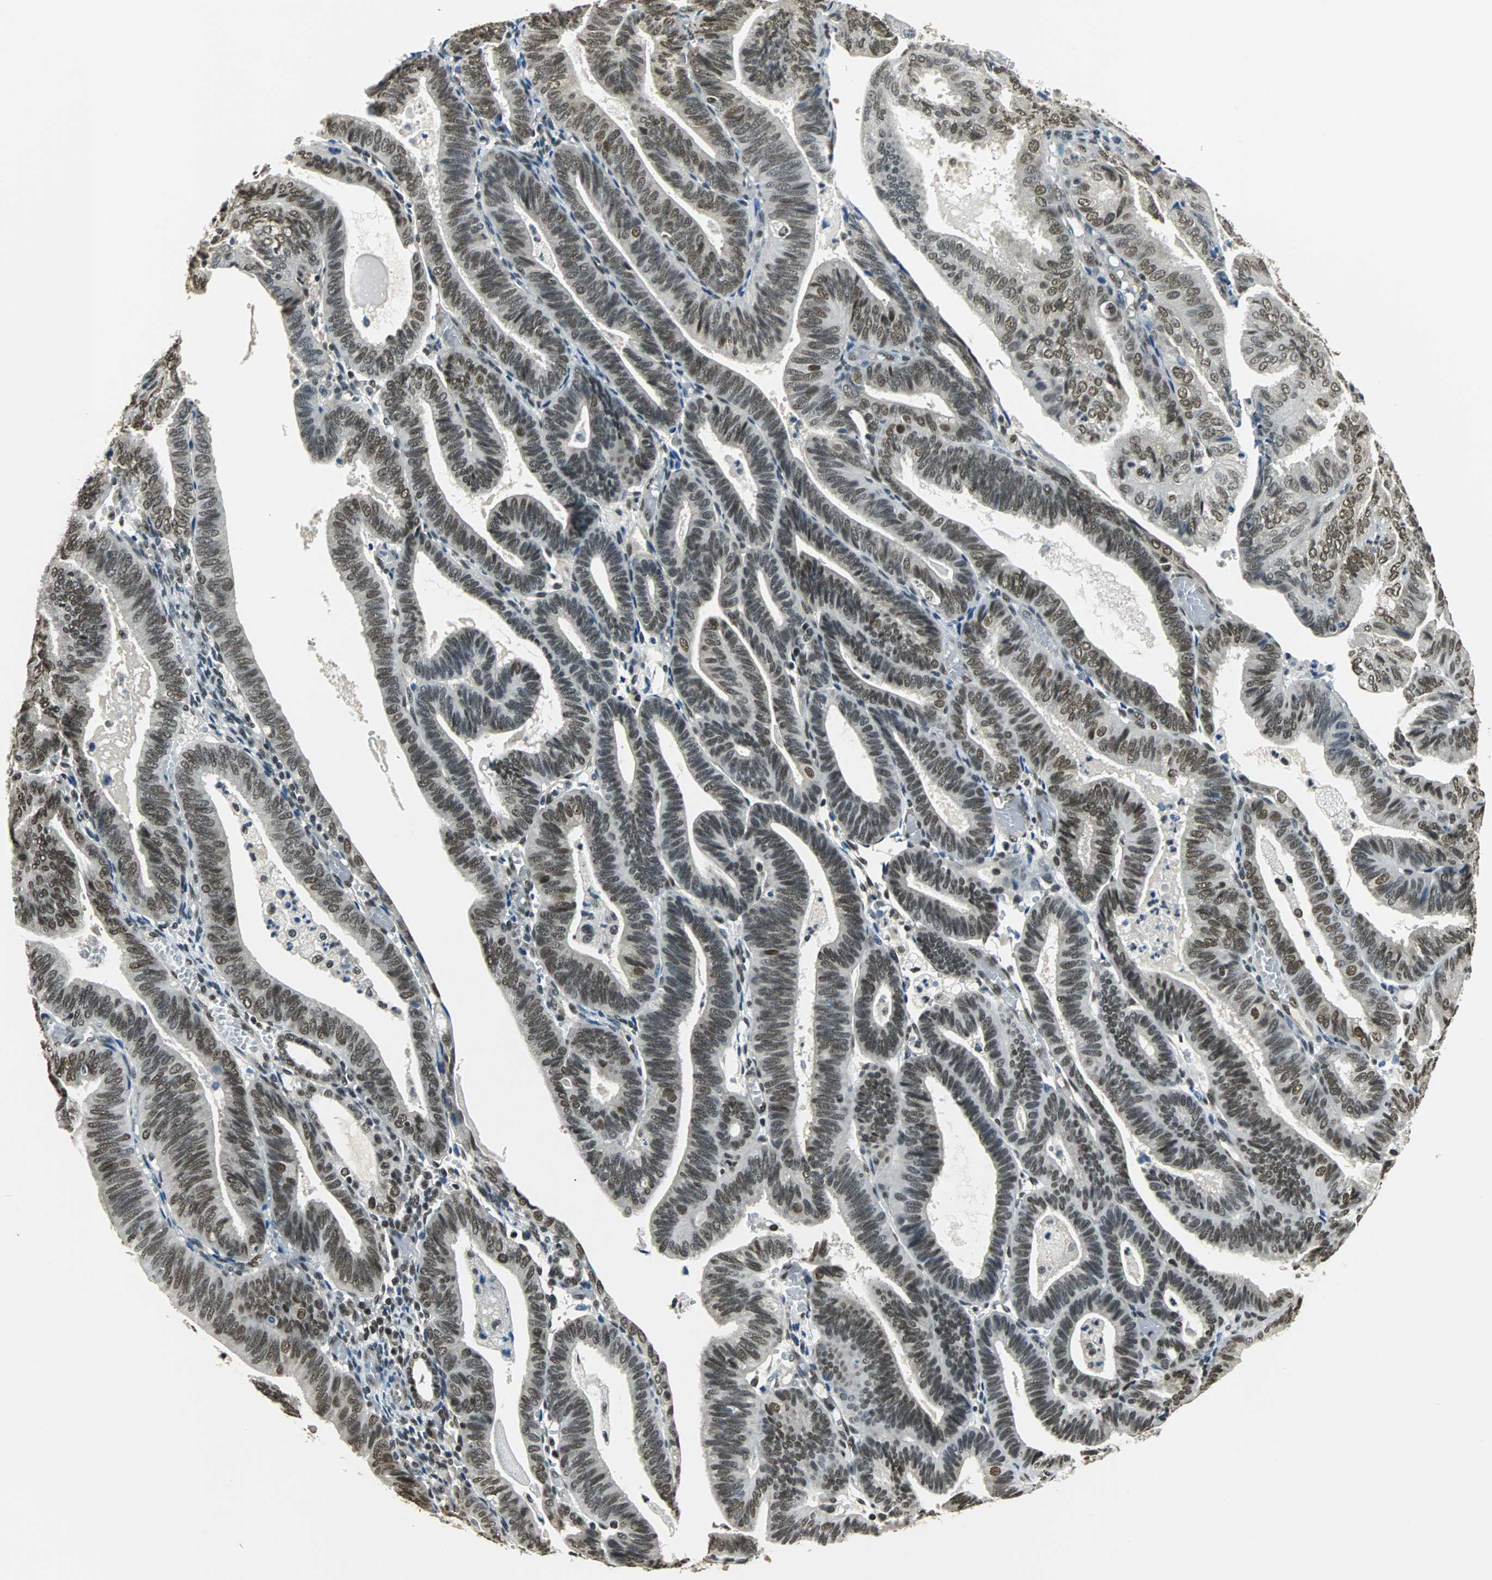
{"staining": {"intensity": "moderate", "quantity": ">75%", "location": "cytoplasmic/membranous,nuclear"}, "tissue": "endometrial cancer", "cell_type": "Tumor cells", "image_type": "cancer", "snomed": [{"axis": "morphology", "description": "Adenocarcinoma, NOS"}, {"axis": "topography", "description": "Uterus"}], "caption": "Protein expression analysis of endometrial cancer (adenocarcinoma) reveals moderate cytoplasmic/membranous and nuclear positivity in approximately >75% of tumor cells.", "gene": "RBM14", "patient": {"sex": "female", "age": 60}}